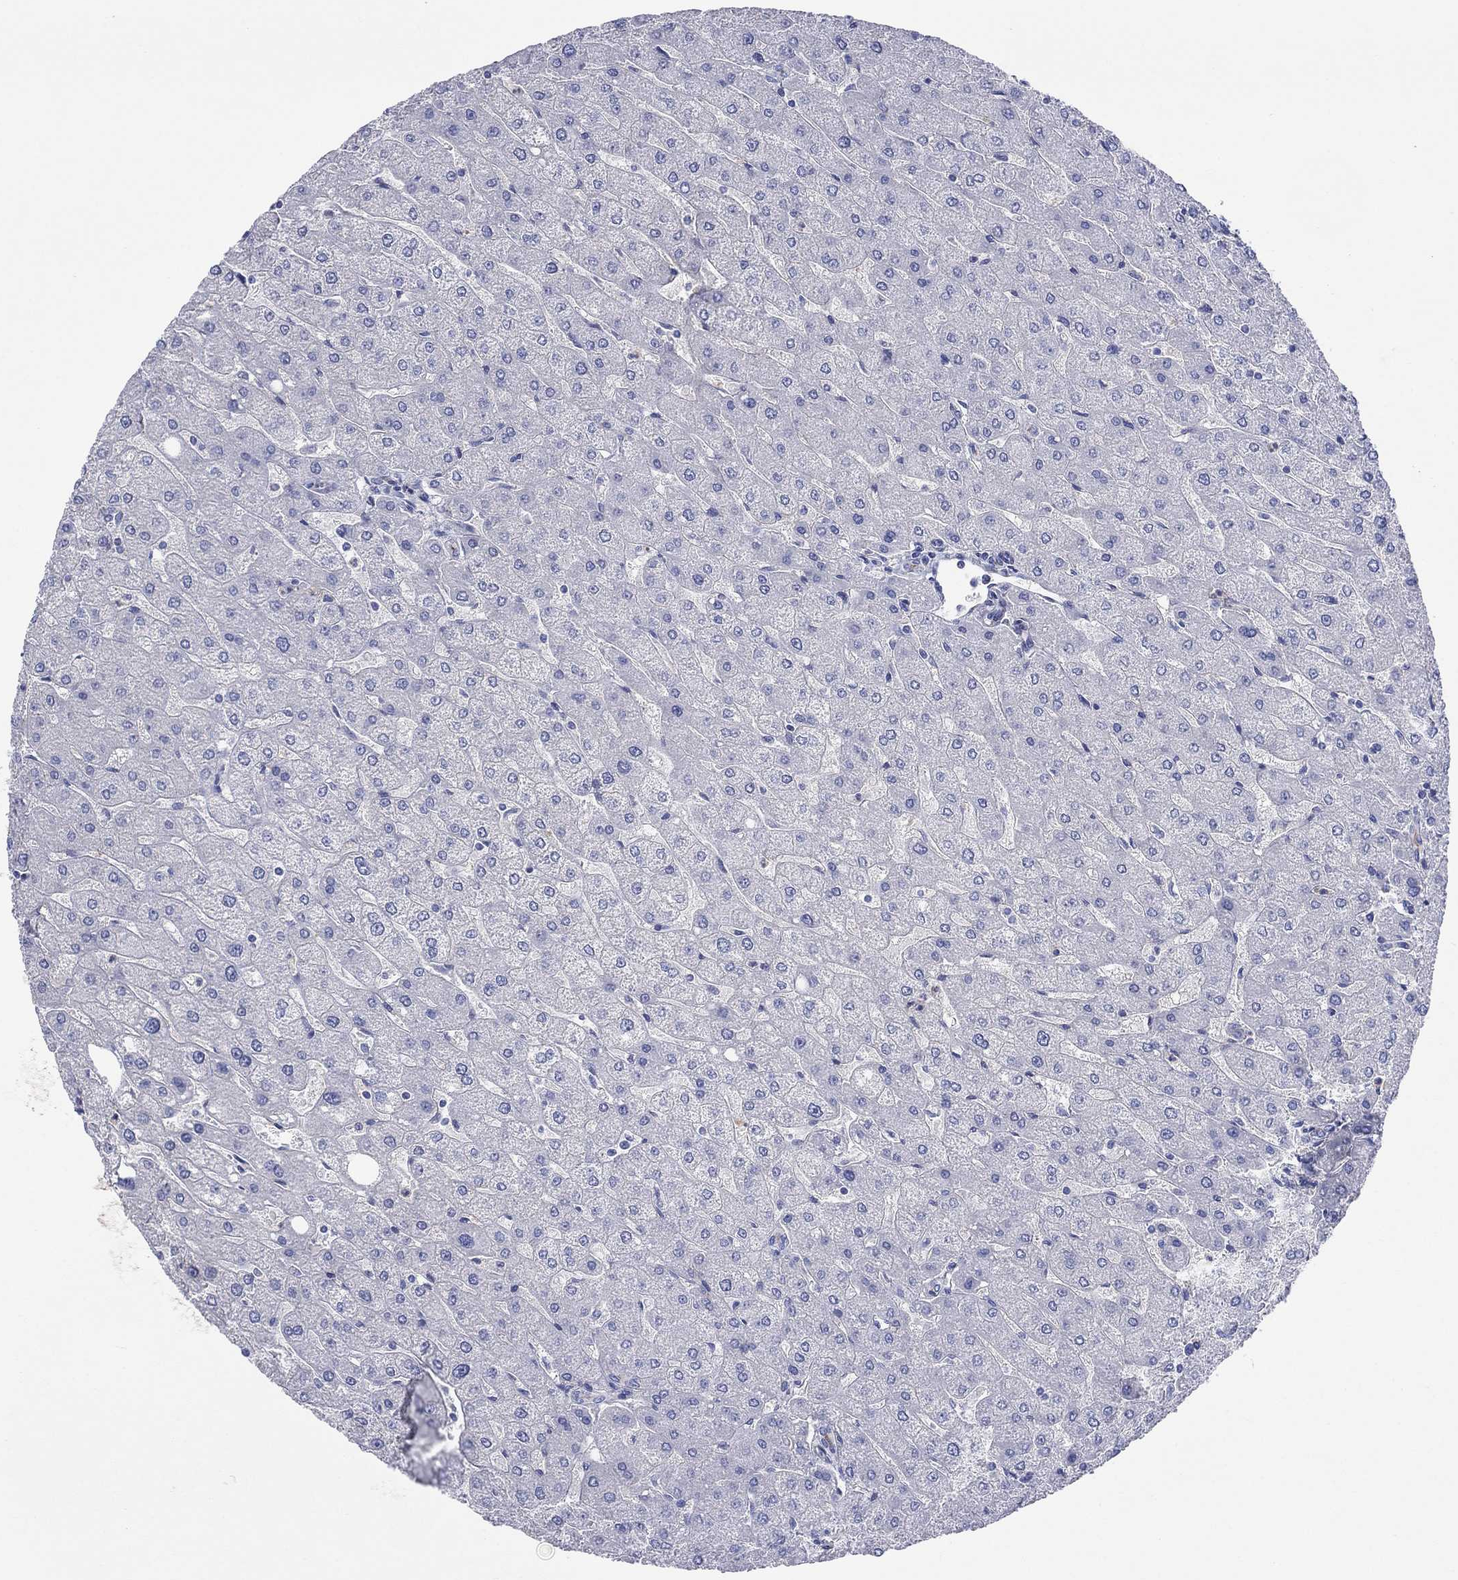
{"staining": {"intensity": "negative", "quantity": "none", "location": "none"}, "tissue": "liver", "cell_type": "Cholangiocytes", "image_type": "normal", "snomed": [{"axis": "morphology", "description": "Normal tissue, NOS"}, {"axis": "topography", "description": "Liver"}], "caption": "This histopathology image is of benign liver stained with immunohistochemistry to label a protein in brown with the nuclei are counter-stained blue. There is no staining in cholangiocytes.", "gene": "TPRN", "patient": {"sex": "male", "age": 67}}